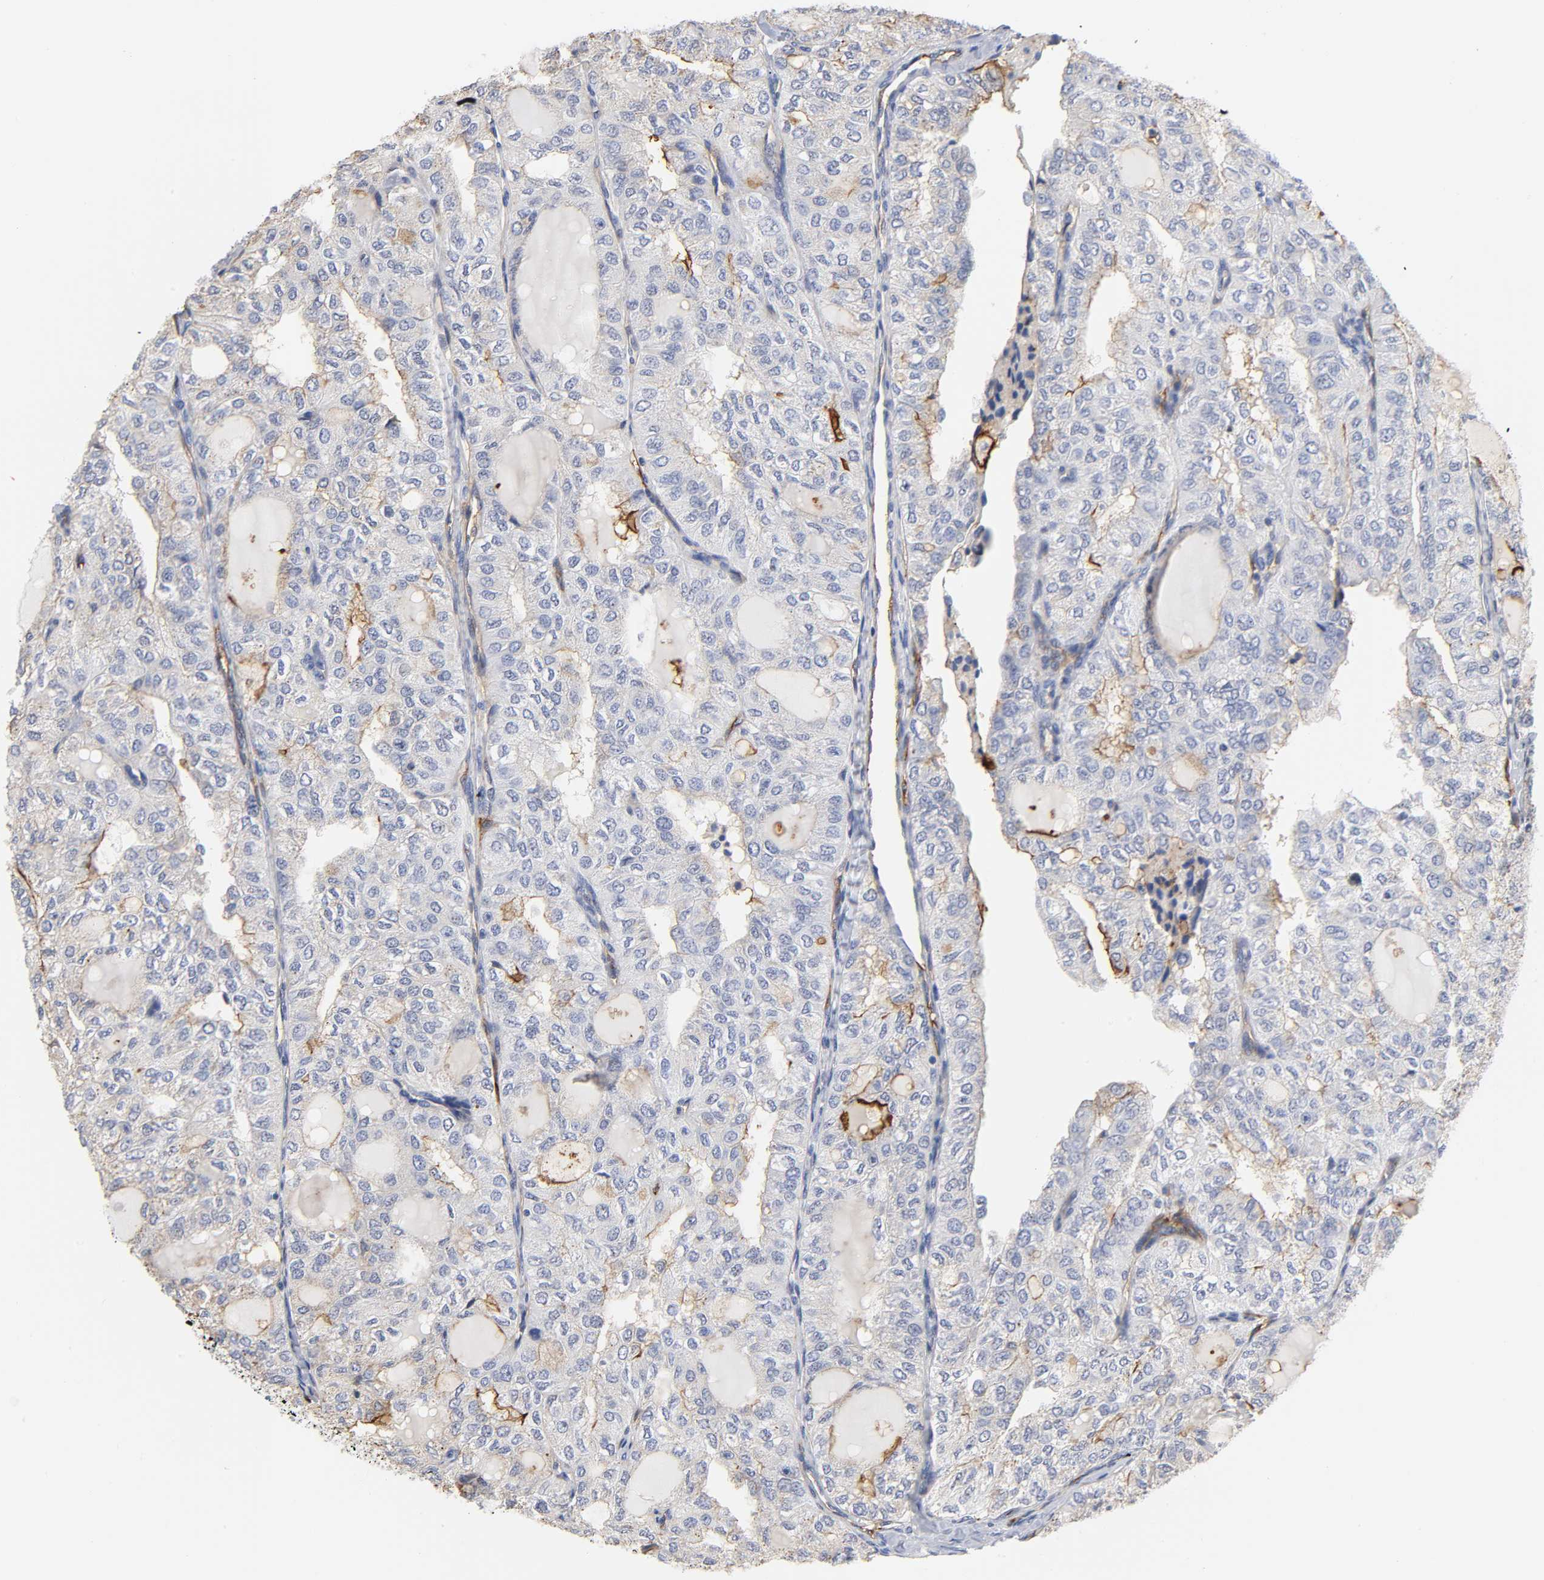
{"staining": {"intensity": "moderate", "quantity": "25%-75%", "location": "cytoplasmic/membranous"}, "tissue": "thyroid cancer", "cell_type": "Tumor cells", "image_type": "cancer", "snomed": [{"axis": "morphology", "description": "Follicular adenoma carcinoma, NOS"}, {"axis": "topography", "description": "Thyroid gland"}], "caption": "Tumor cells show moderate cytoplasmic/membranous expression in about 25%-75% of cells in thyroid follicular adenoma carcinoma. Using DAB (3,3'-diaminobenzidine) (brown) and hematoxylin (blue) stains, captured at high magnification using brightfield microscopy.", "gene": "ICAM1", "patient": {"sex": "male", "age": 75}}